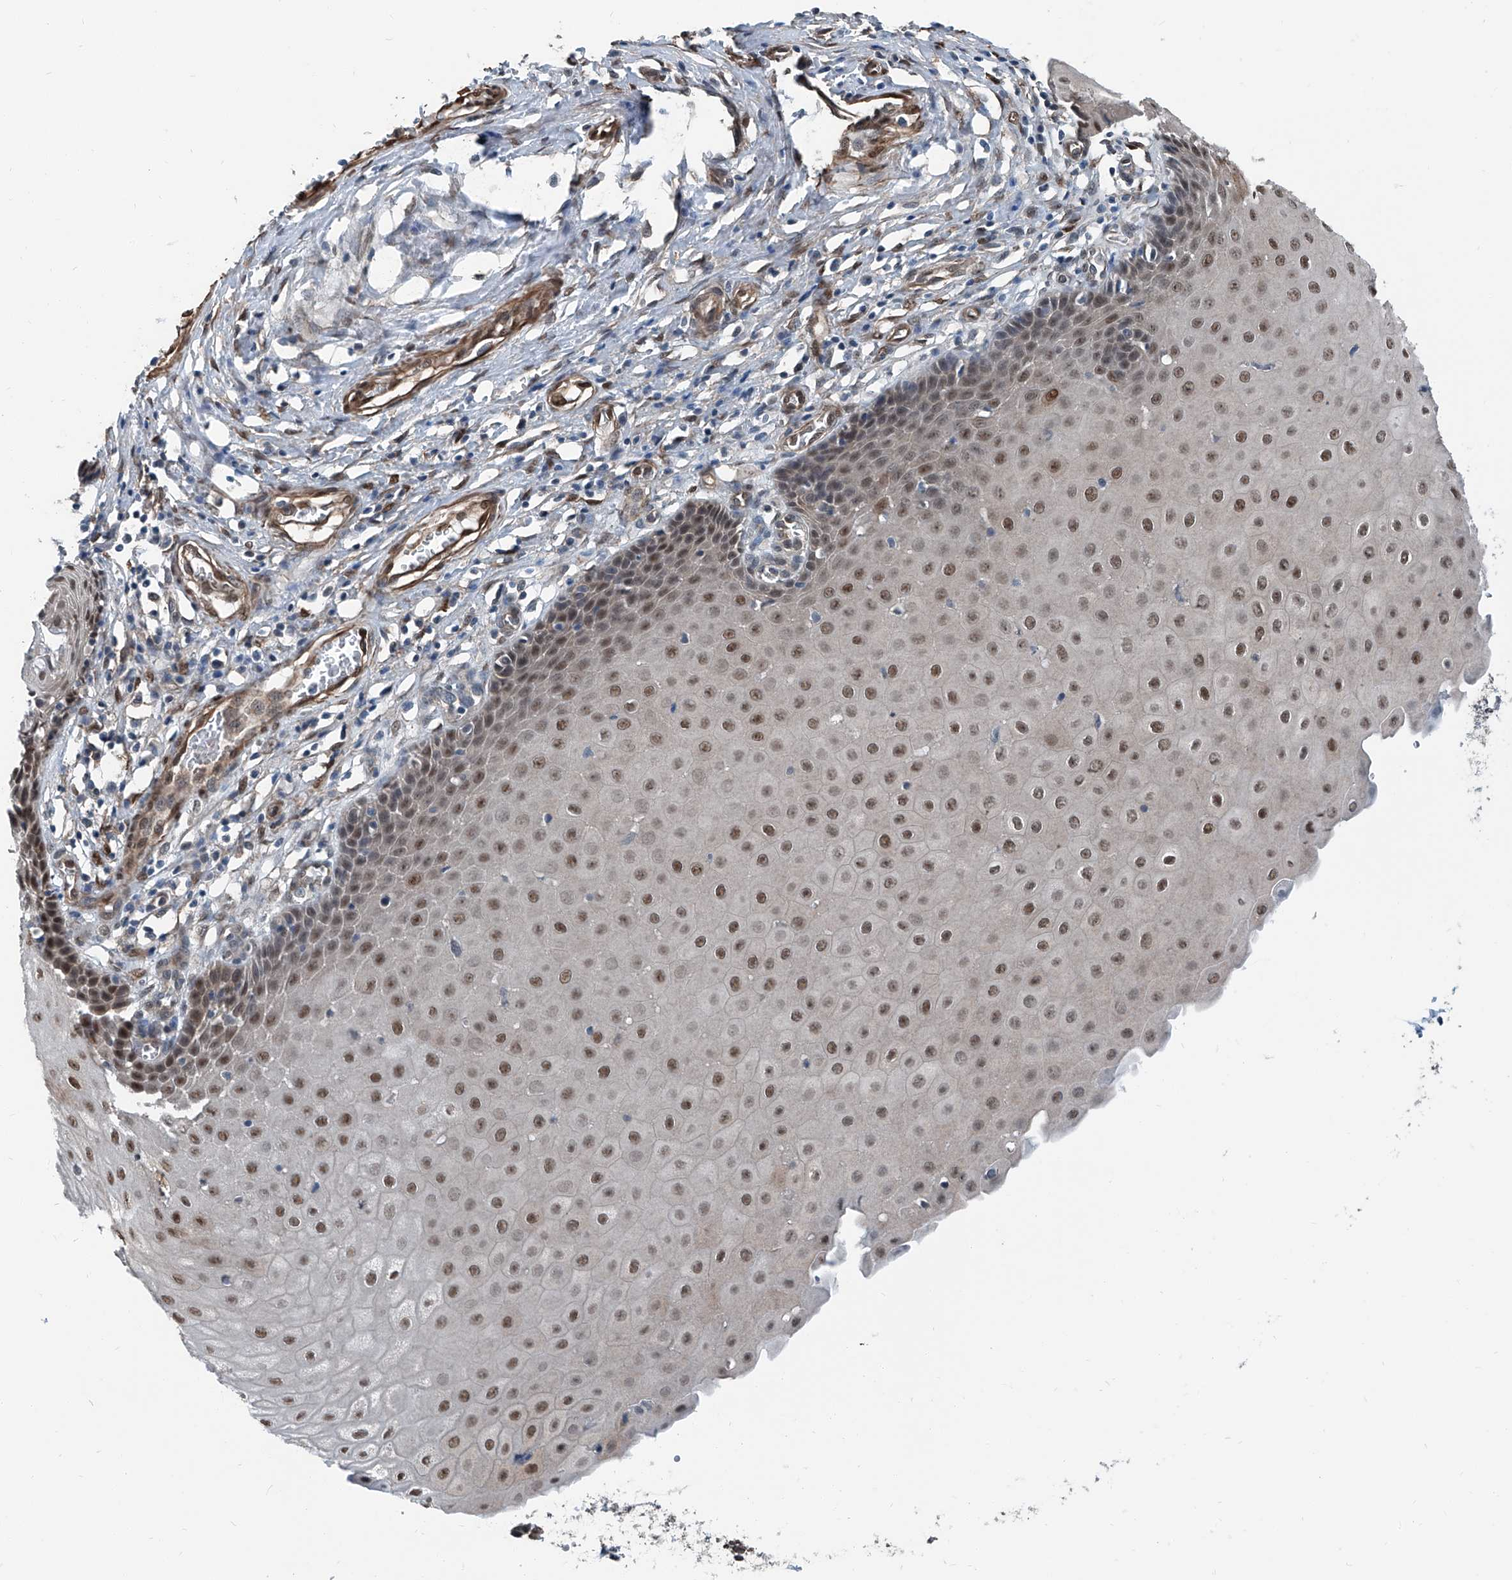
{"staining": {"intensity": "moderate", "quantity": "<25%", "location": "cytoplasmic/membranous,nuclear"}, "tissue": "cervix", "cell_type": "Glandular cells", "image_type": "normal", "snomed": [{"axis": "morphology", "description": "Normal tissue, NOS"}, {"axis": "topography", "description": "Cervix"}], "caption": "The immunohistochemical stain shows moderate cytoplasmic/membranous,nuclear expression in glandular cells of normal cervix.", "gene": "HSPA6", "patient": {"sex": "female", "age": 55}}